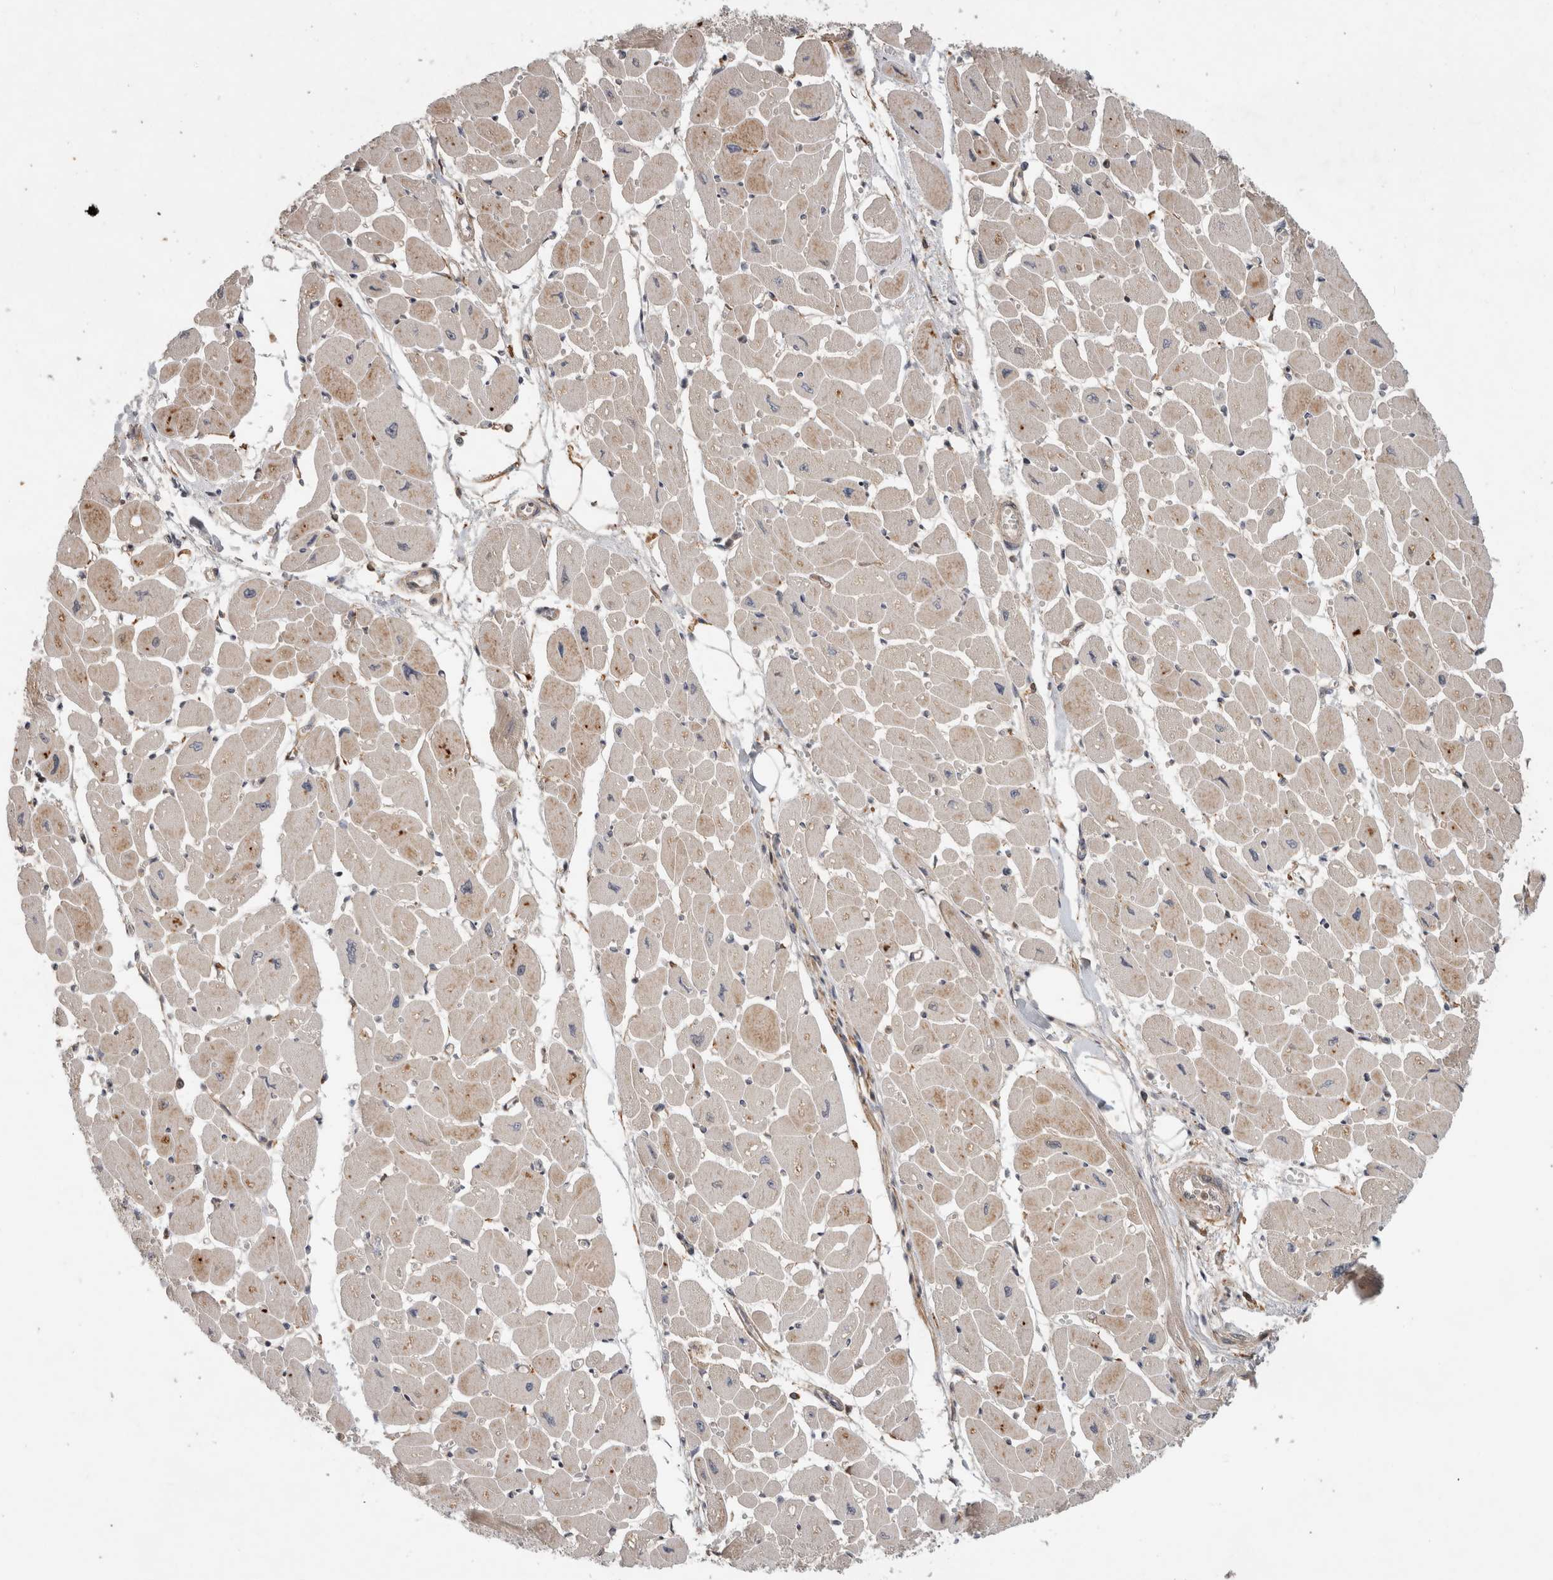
{"staining": {"intensity": "moderate", "quantity": ">75%", "location": "cytoplasmic/membranous"}, "tissue": "heart muscle", "cell_type": "Cardiomyocytes", "image_type": "normal", "snomed": [{"axis": "morphology", "description": "Normal tissue, NOS"}, {"axis": "topography", "description": "Heart"}], "caption": "A photomicrograph of human heart muscle stained for a protein exhibits moderate cytoplasmic/membranous brown staining in cardiomyocytes. Using DAB (3,3'-diaminobenzidine) (brown) and hematoxylin (blue) stains, captured at high magnification using brightfield microscopy.", "gene": "INSRR", "patient": {"sex": "female", "age": 54}}